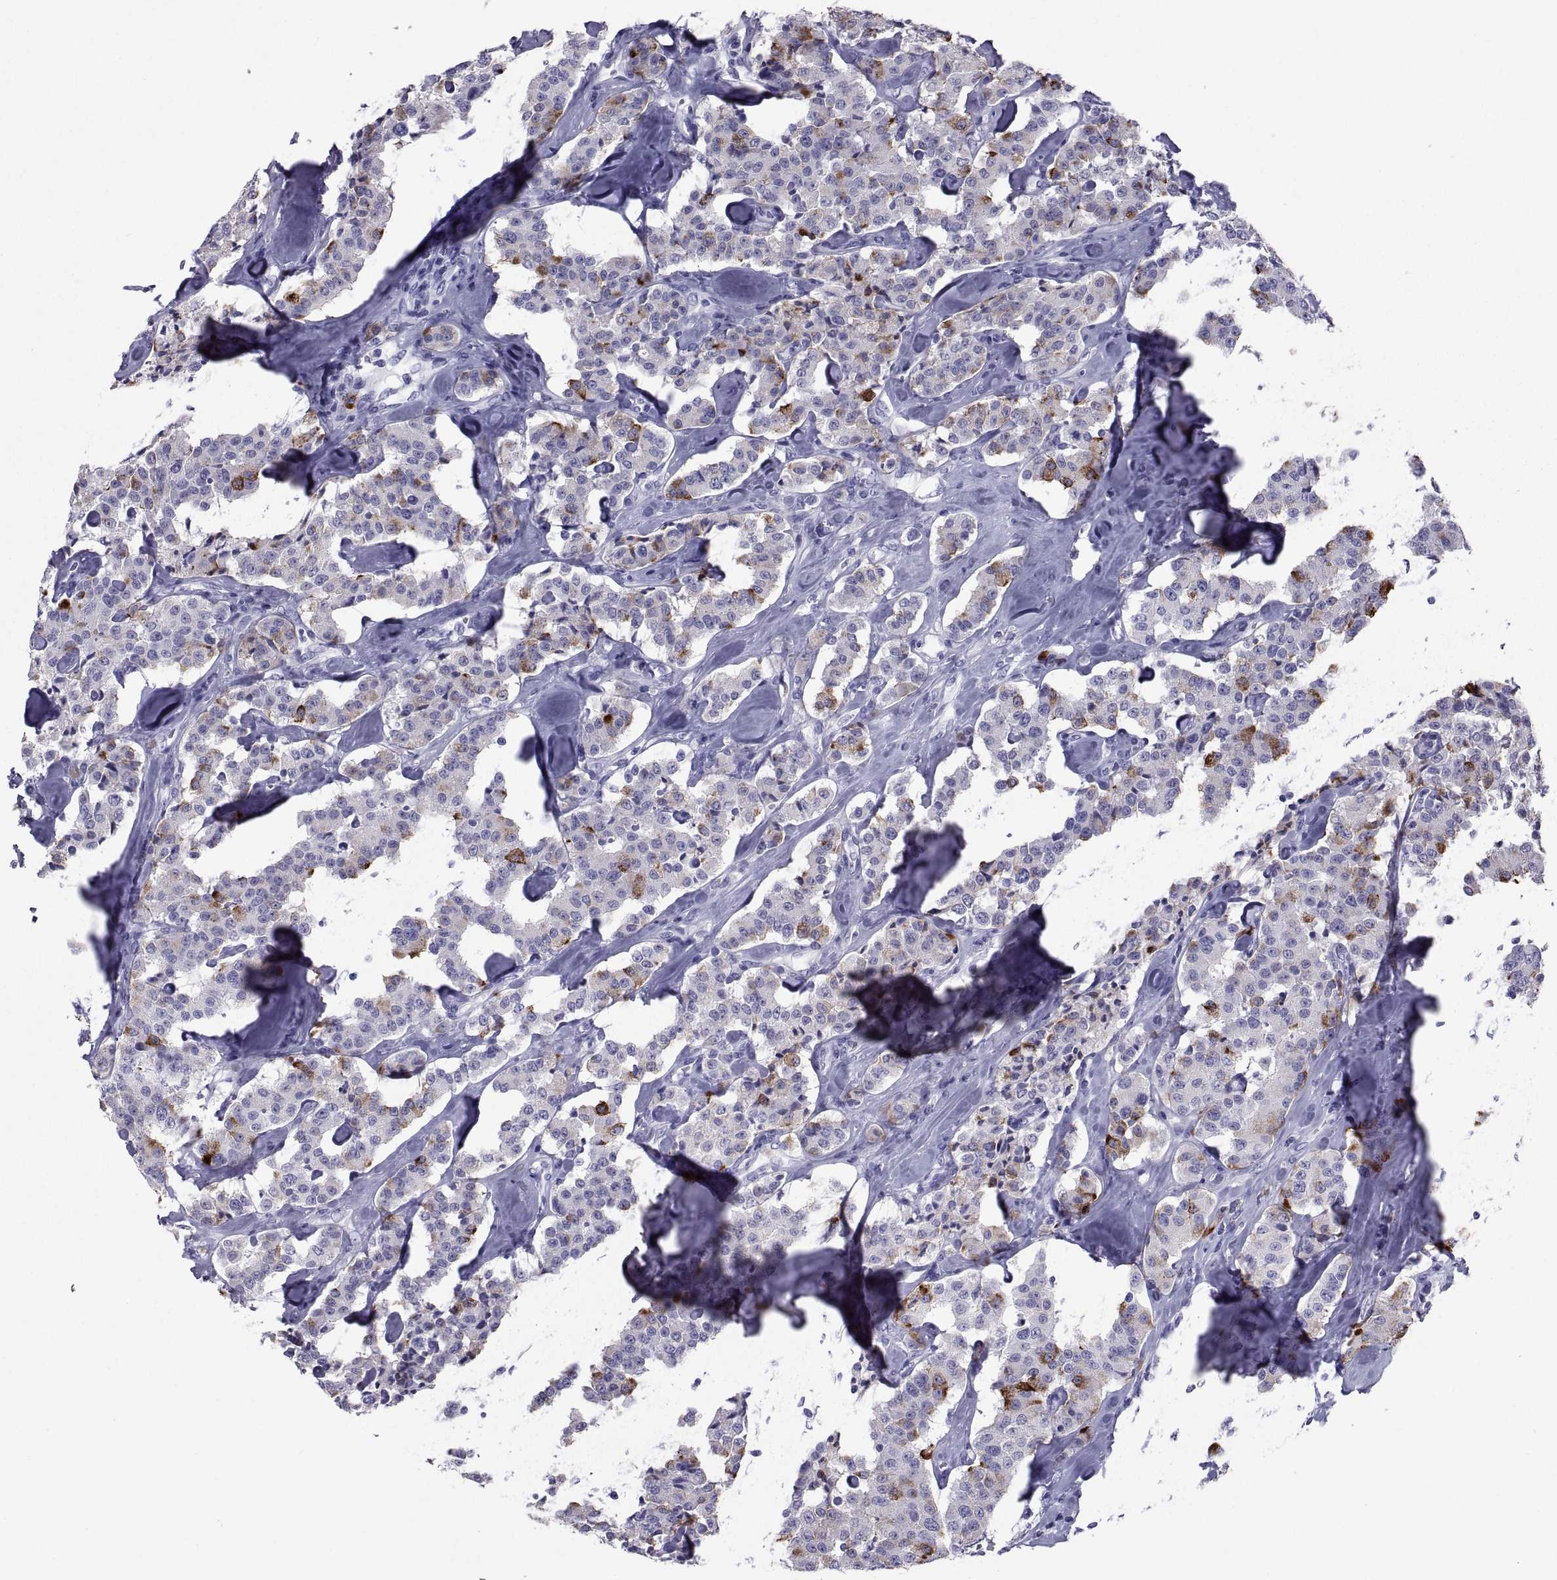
{"staining": {"intensity": "strong", "quantity": "<25%", "location": "cytoplasmic/membranous"}, "tissue": "carcinoid", "cell_type": "Tumor cells", "image_type": "cancer", "snomed": [{"axis": "morphology", "description": "Carcinoid, malignant, NOS"}, {"axis": "topography", "description": "Pancreas"}], "caption": "Tumor cells demonstrate medium levels of strong cytoplasmic/membranous expression in approximately <25% of cells in human carcinoid.", "gene": "DEFB129", "patient": {"sex": "male", "age": 41}}